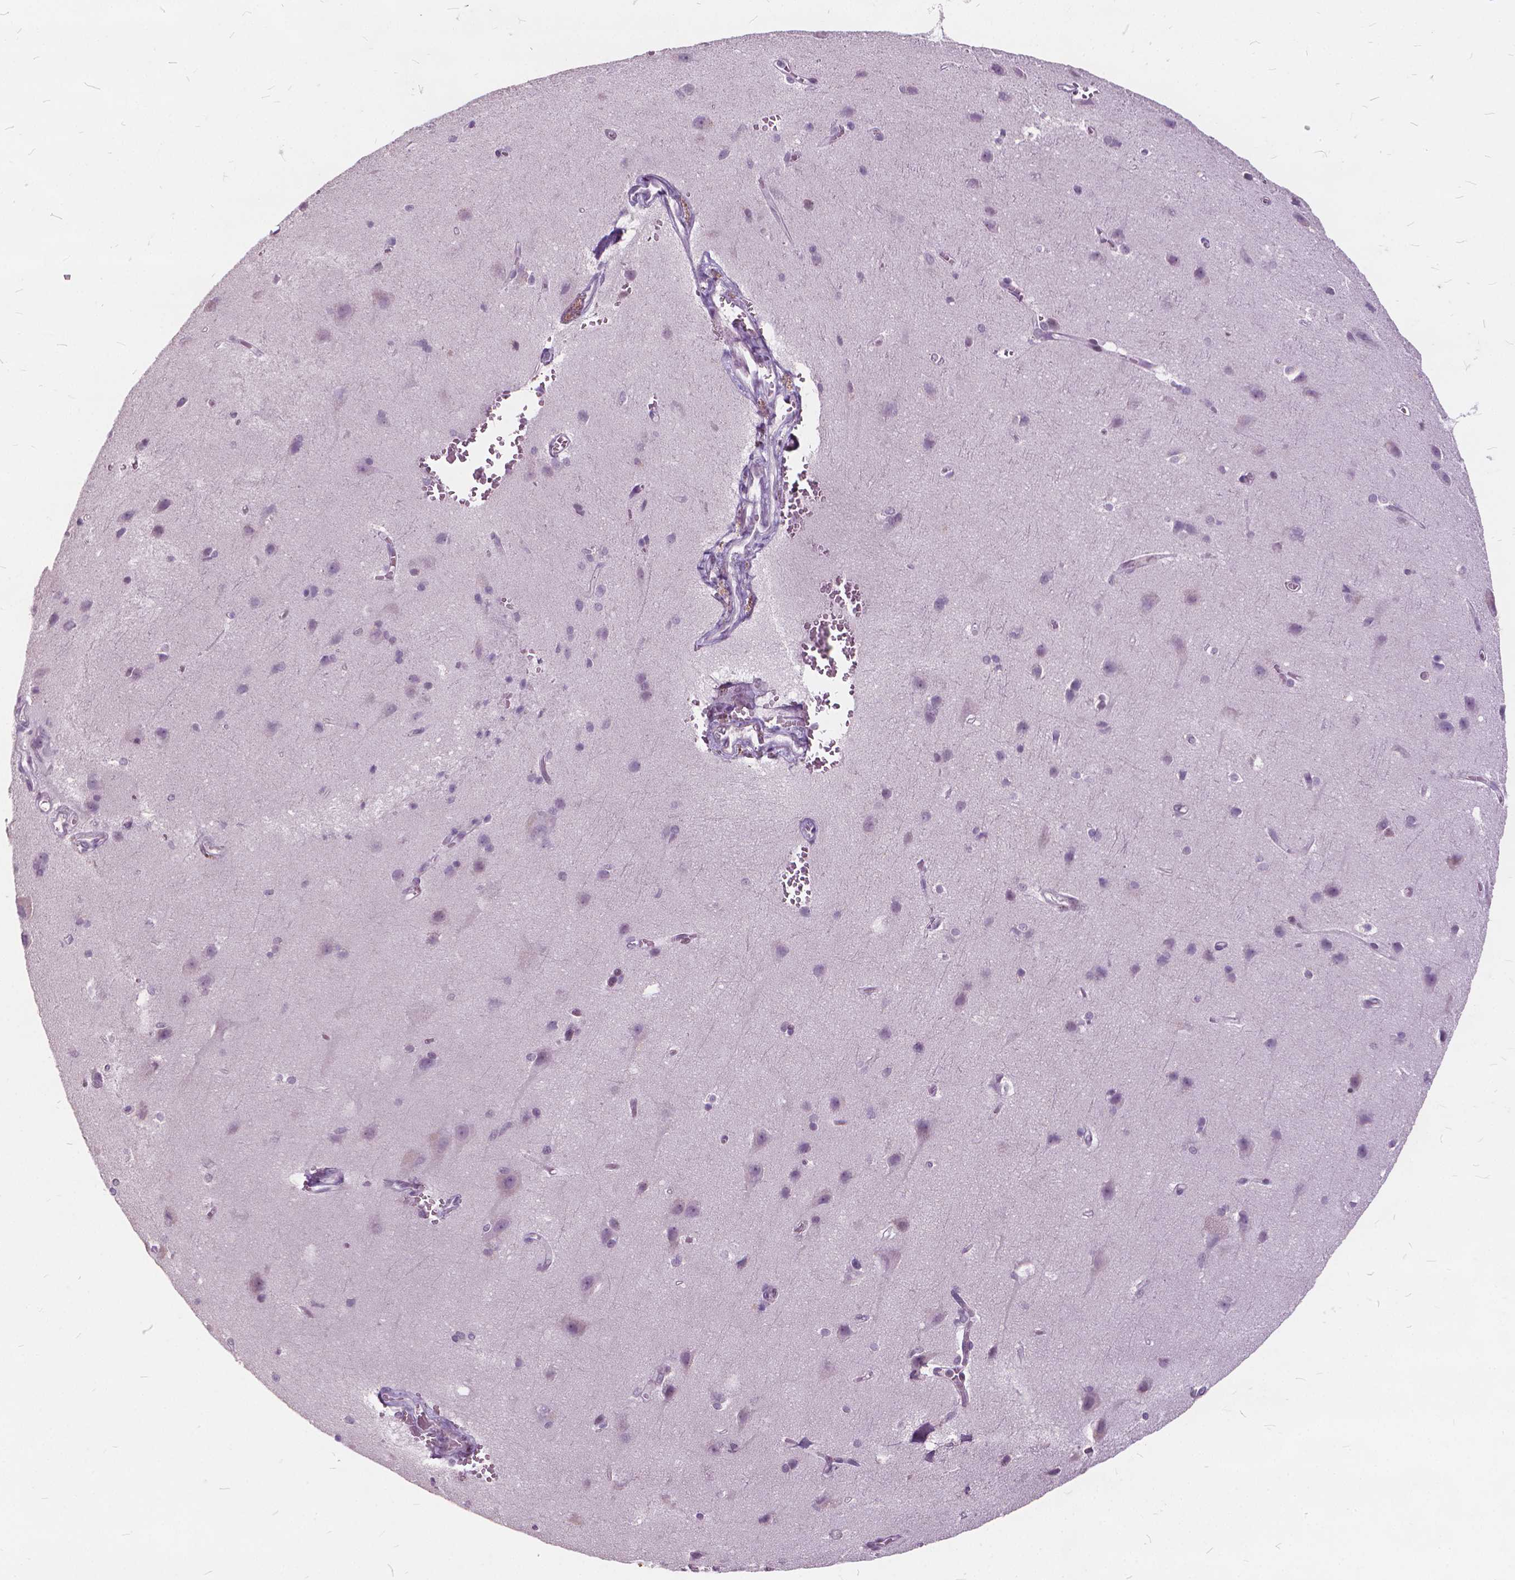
{"staining": {"intensity": "negative", "quantity": "none", "location": "none"}, "tissue": "cerebral cortex", "cell_type": "Endothelial cells", "image_type": "normal", "snomed": [{"axis": "morphology", "description": "Normal tissue, NOS"}, {"axis": "topography", "description": "Cerebral cortex"}], "caption": "An immunohistochemistry image of benign cerebral cortex is shown. There is no staining in endothelial cells of cerebral cortex.", "gene": "STAT5B", "patient": {"sex": "male", "age": 37}}